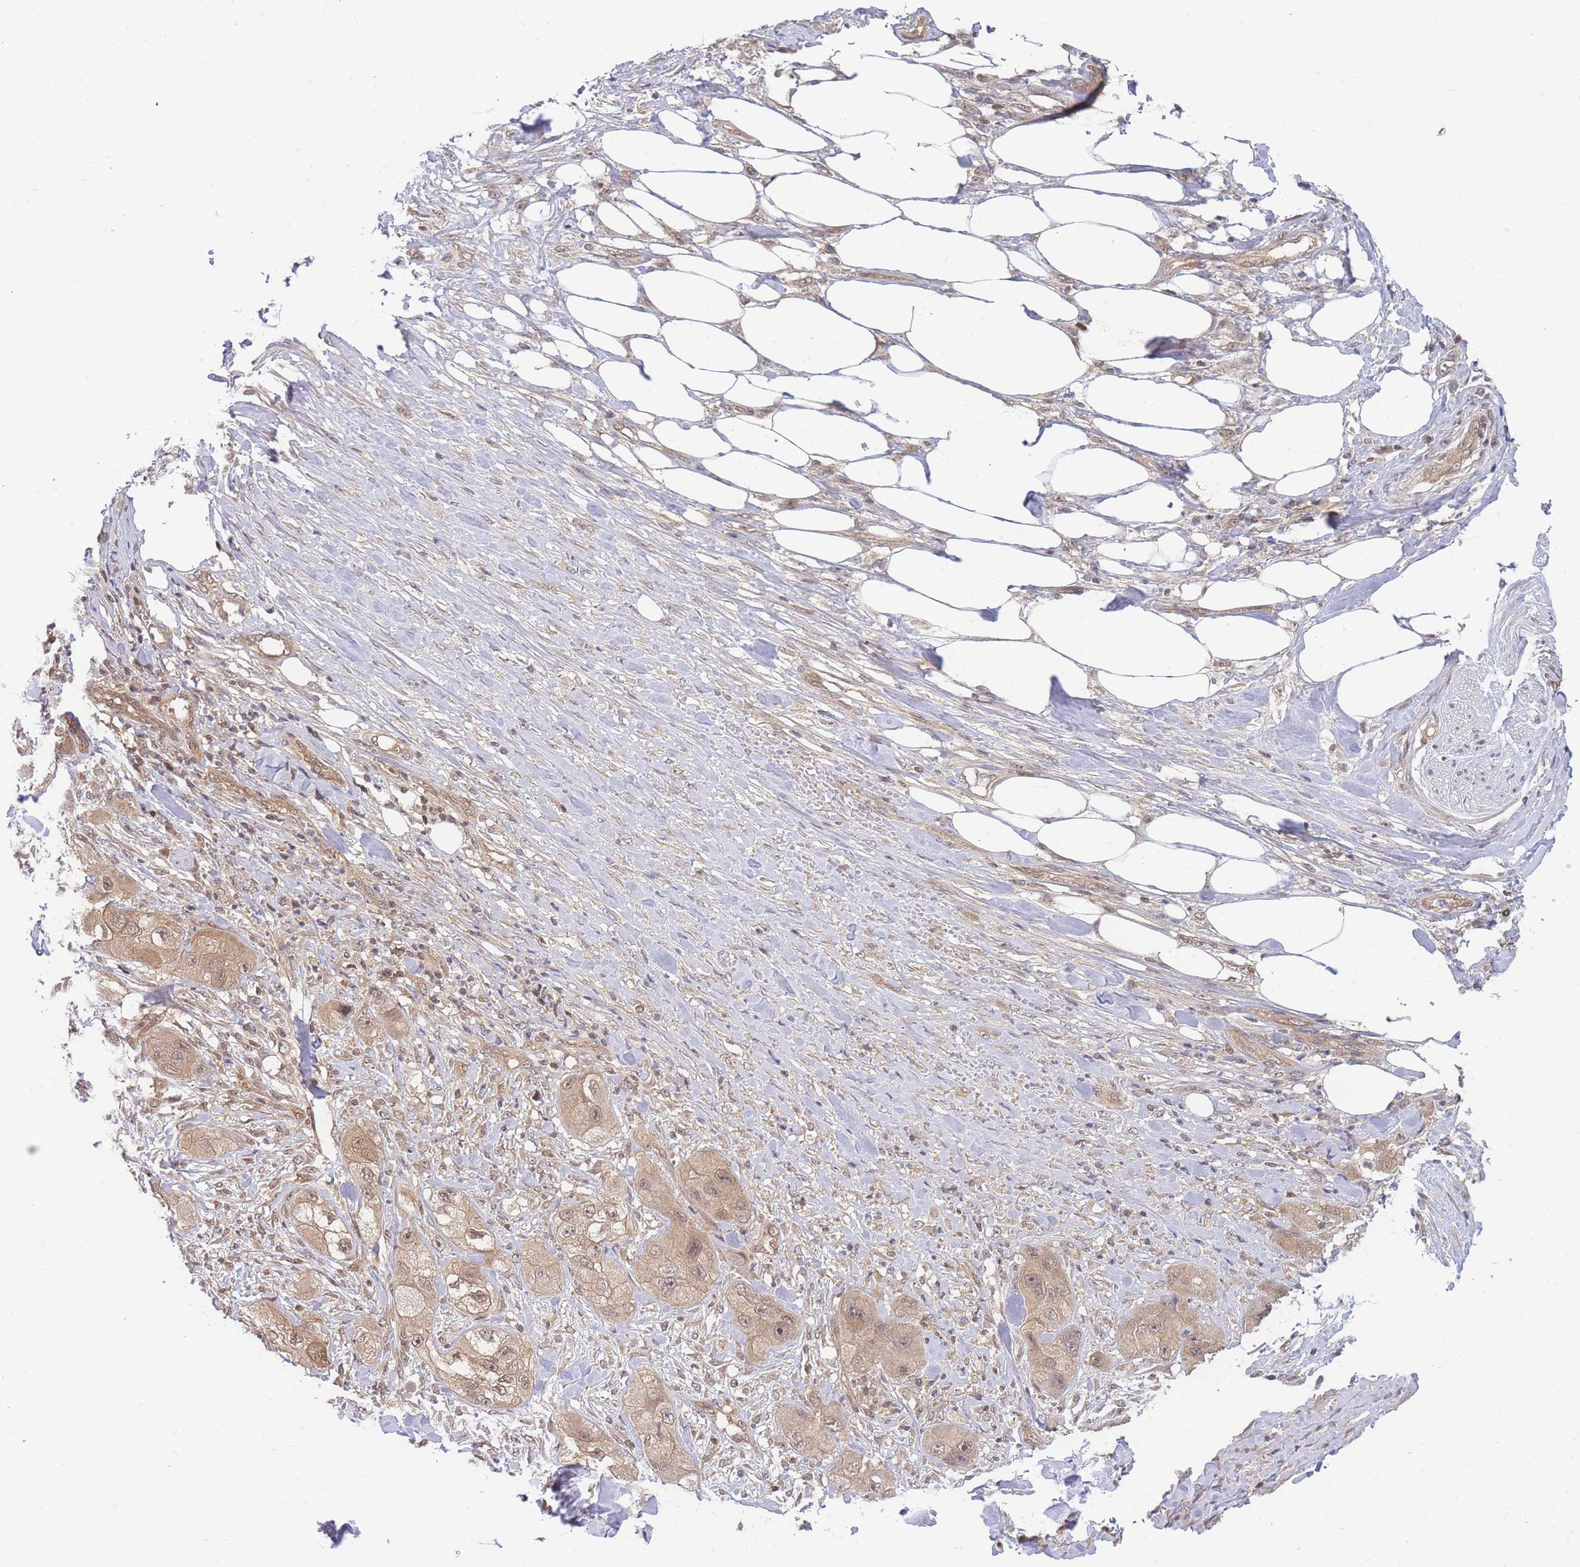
{"staining": {"intensity": "weak", "quantity": ">75%", "location": "cytoplasmic/membranous,nuclear"}, "tissue": "skin cancer", "cell_type": "Tumor cells", "image_type": "cancer", "snomed": [{"axis": "morphology", "description": "Squamous cell carcinoma, NOS"}, {"axis": "topography", "description": "Skin"}, {"axis": "topography", "description": "Subcutis"}], "caption": "Immunohistochemistry of human skin squamous cell carcinoma exhibits low levels of weak cytoplasmic/membranous and nuclear positivity in about >75% of tumor cells.", "gene": "KIAA1191", "patient": {"sex": "male", "age": 73}}